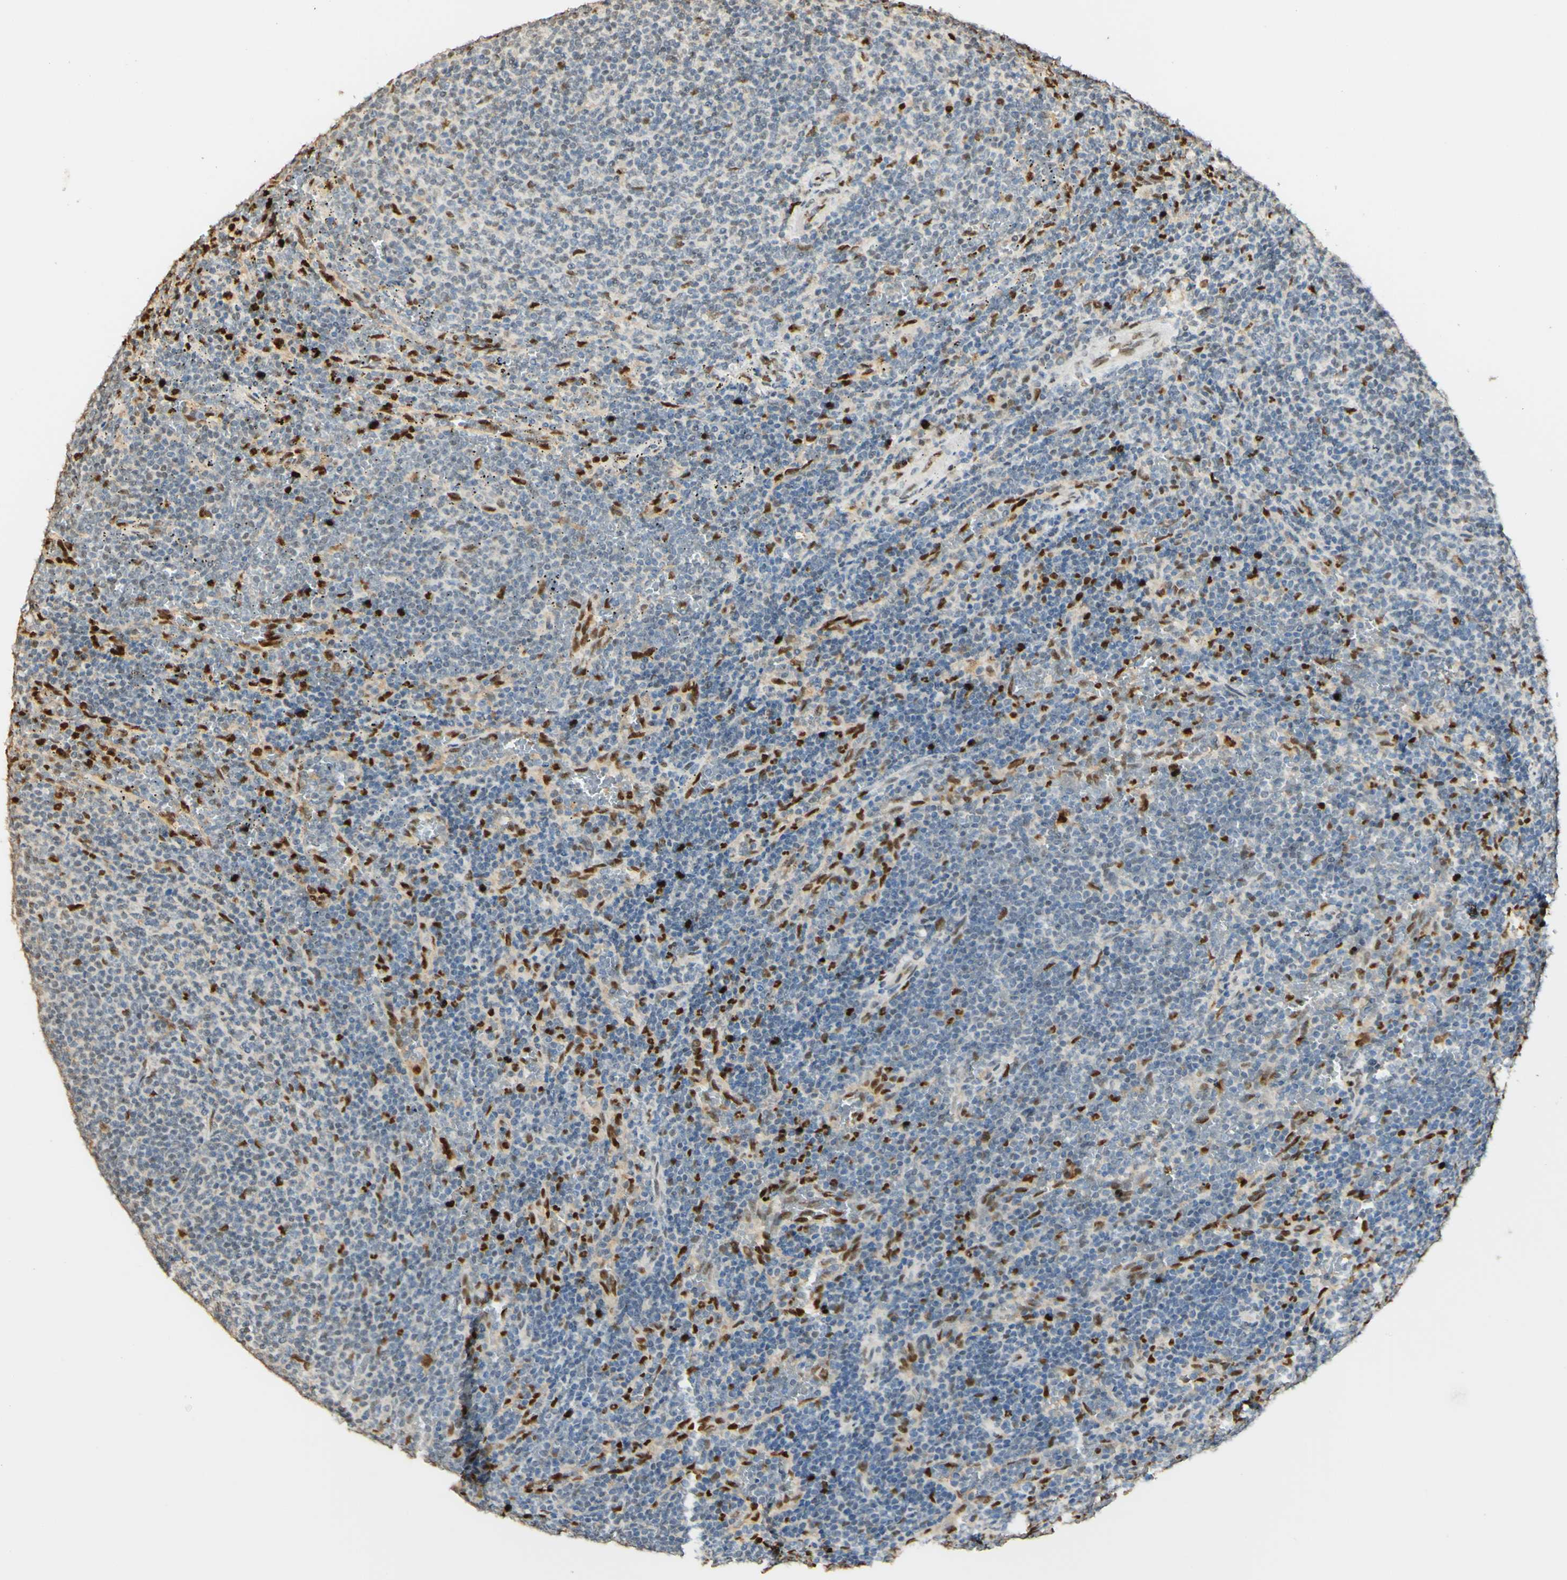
{"staining": {"intensity": "negative", "quantity": "none", "location": "none"}, "tissue": "lymphoma", "cell_type": "Tumor cells", "image_type": "cancer", "snomed": [{"axis": "morphology", "description": "Malignant lymphoma, non-Hodgkin's type, Low grade"}, {"axis": "topography", "description": "Spleen"}], "caption": "A photomicrograph of lymphoma stained for a protein reveals no brown staining in tumor cells.", "gene": "MAP3K4", "patient": {"sex": "female", "age": 50}}